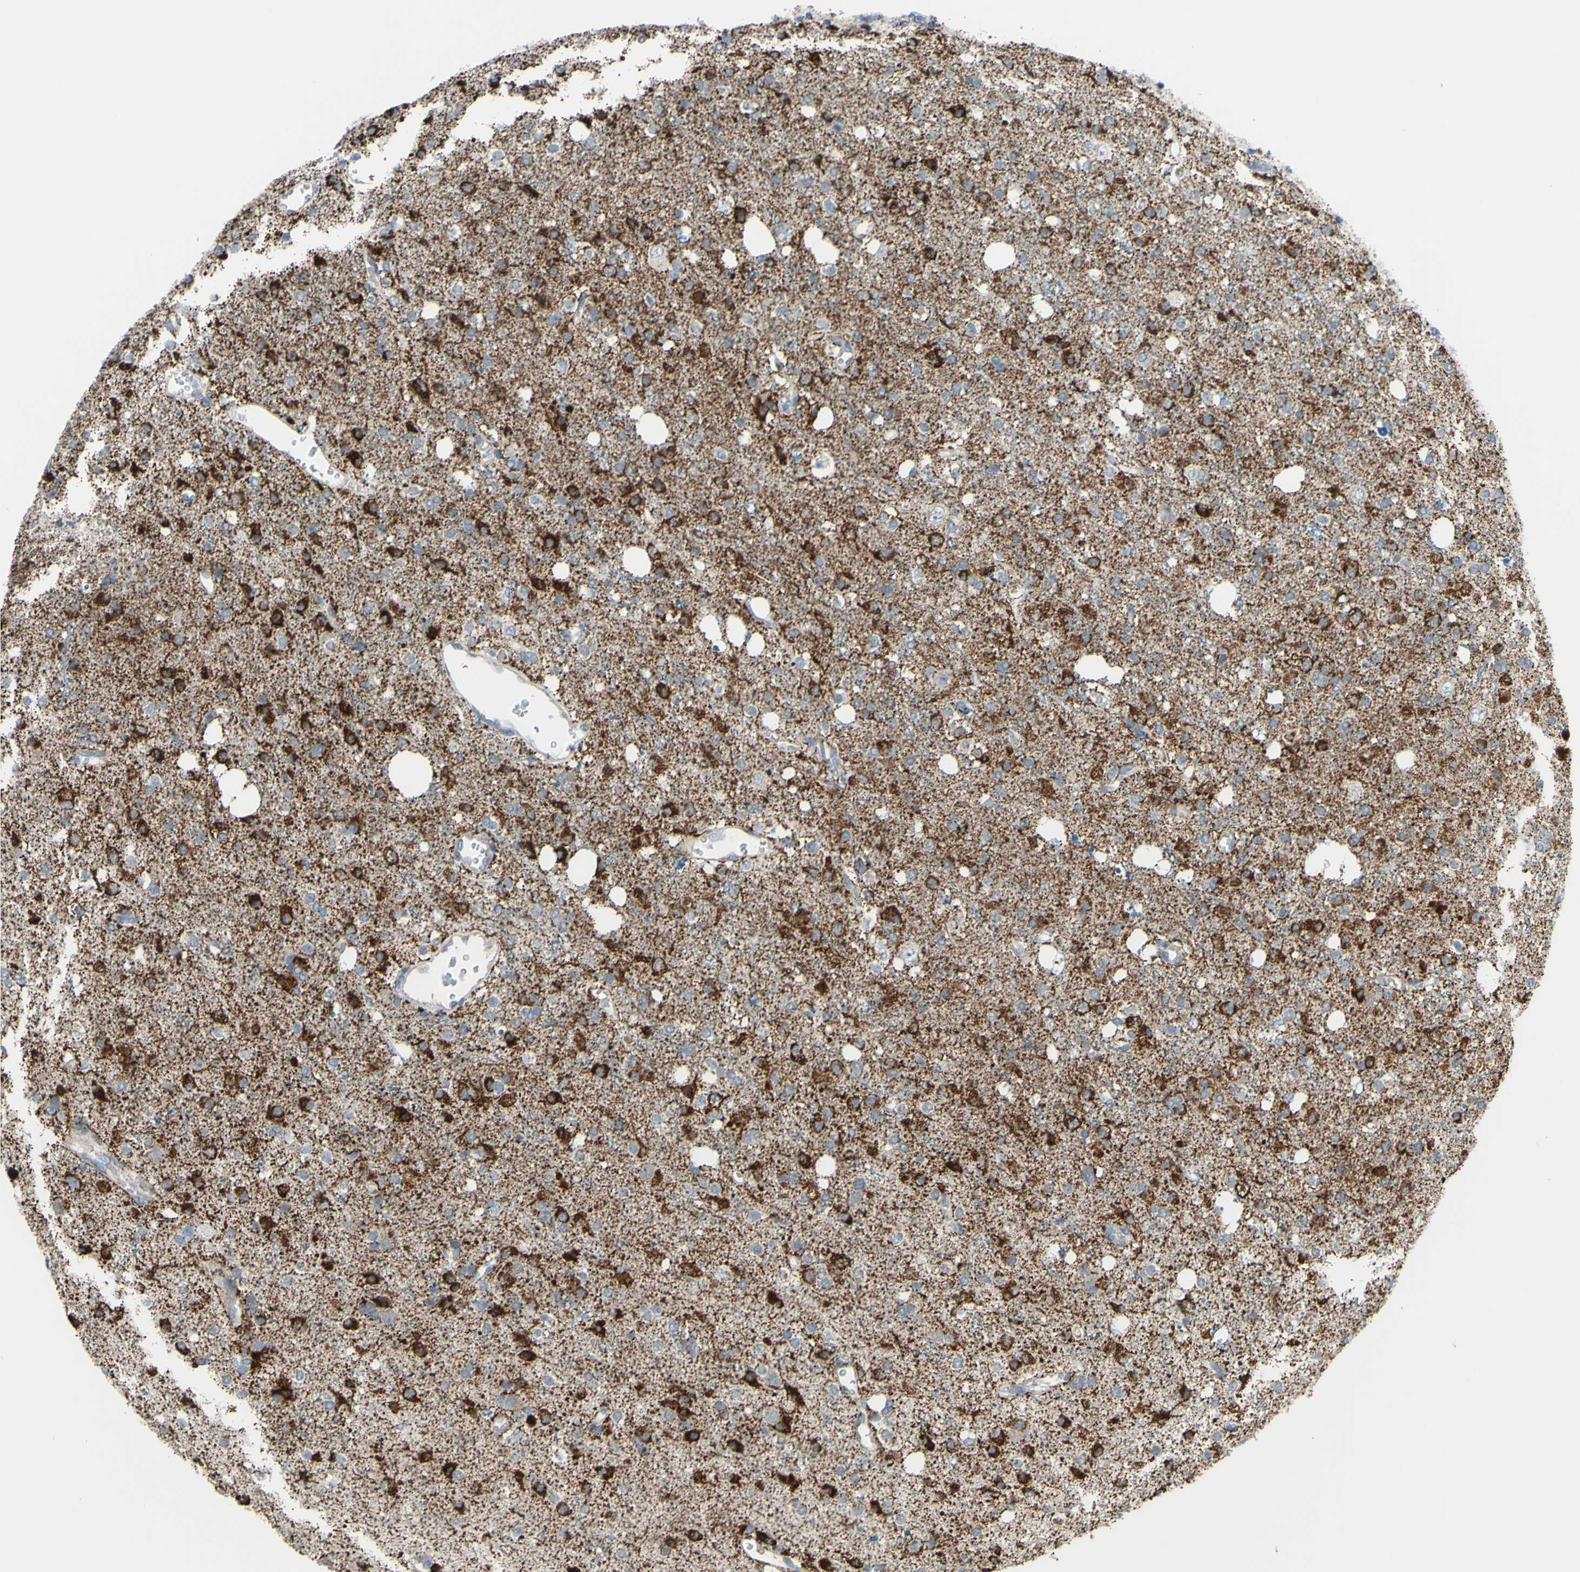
{"staining": {"intensity": "moderate", "quantity": "25%-75%", "location": "cytoplasmic/membranous"}, "tissue": "glioma", "cell_type": "Tumor cells", "image_type": "cancer", "snomed": [{"axis": "morphology", "description": "Glioma, malignant, High grade"}, {"axis": "topography", "description": "Brain"}], "caption": "The immunohistochemical stain shows moderate cytoplasmic/membranous staining in tumor cells of glioma tissue.", "gene": "GLT8D1", "patient": {"sex": "male", "age": 47}}